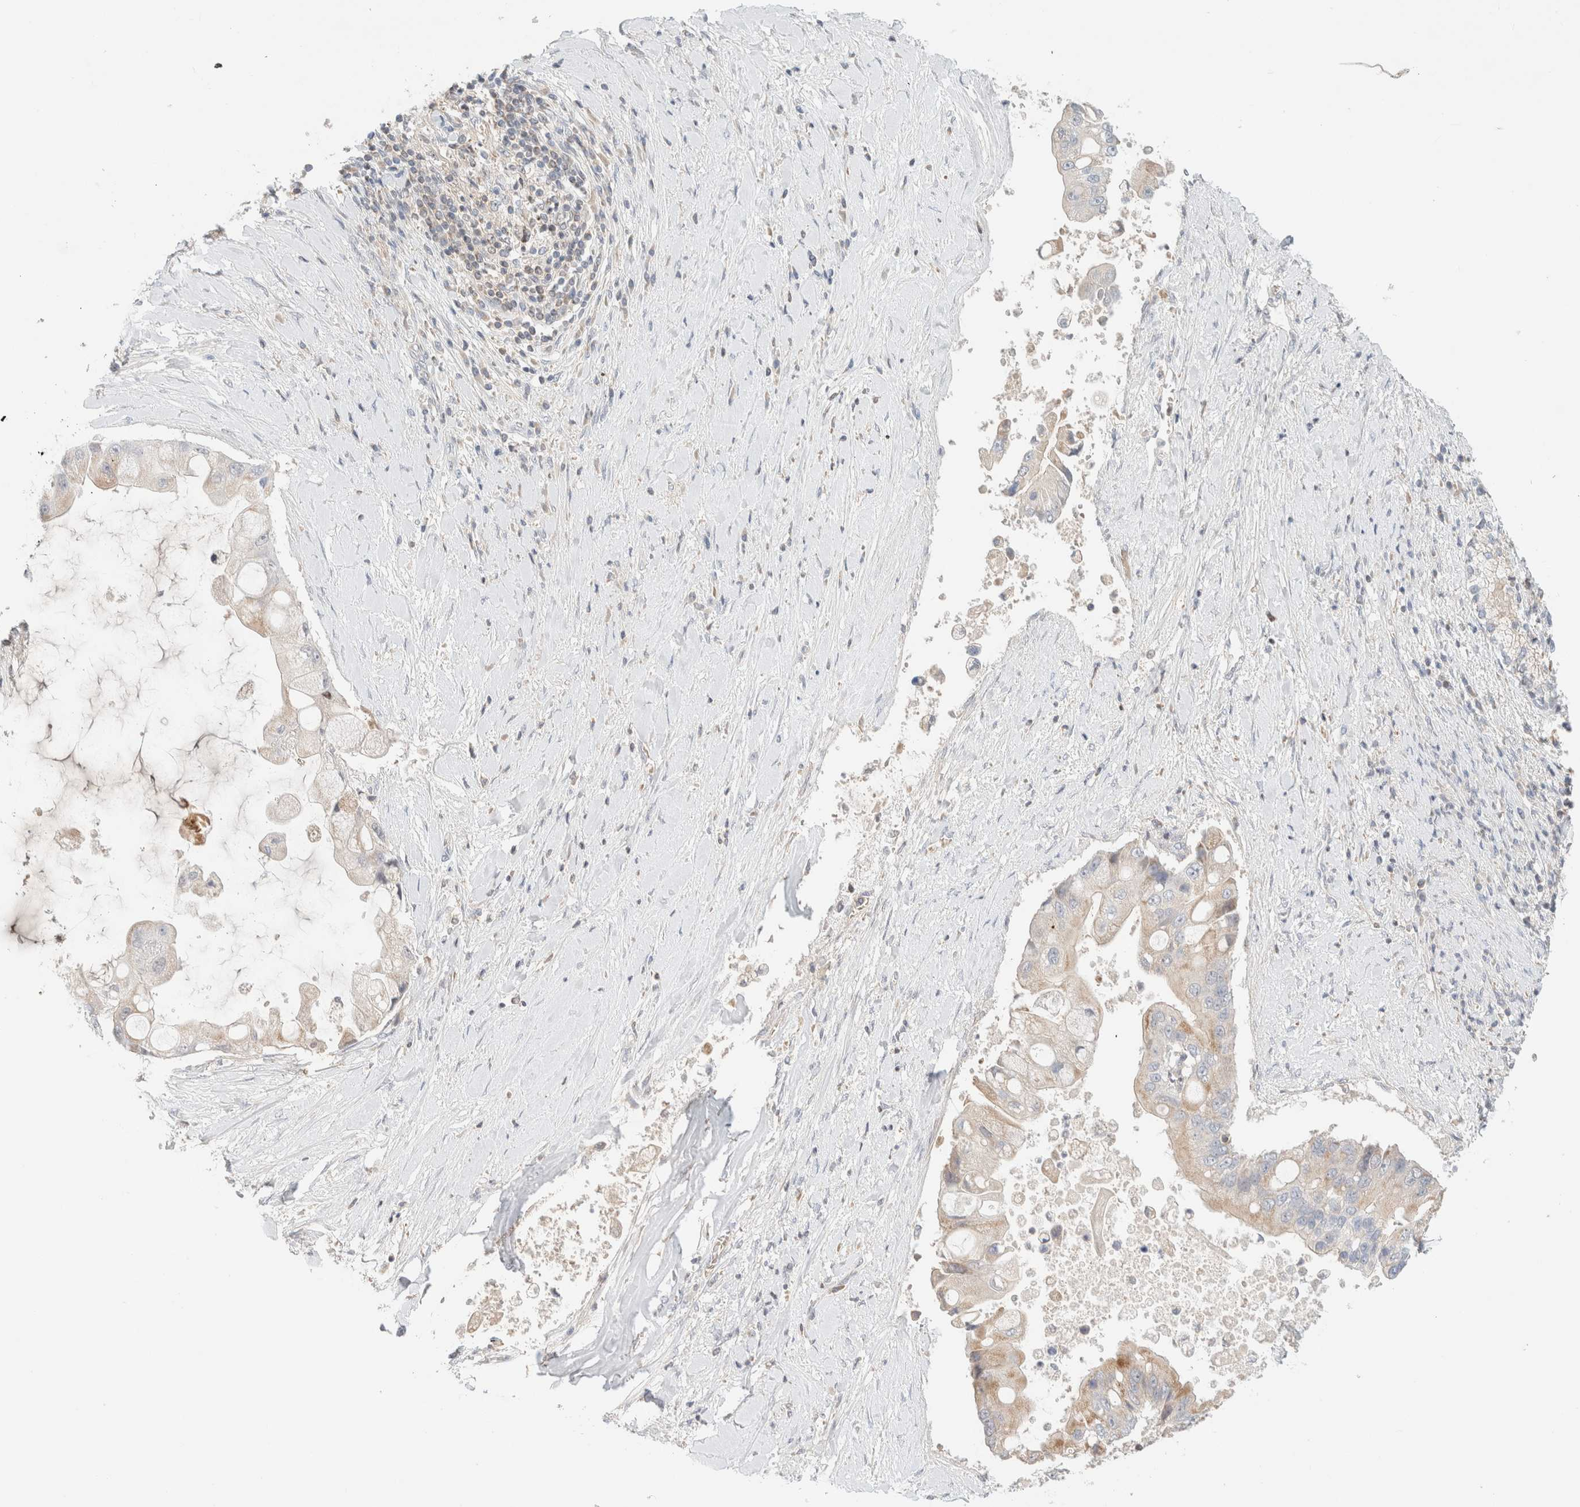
{"staining": {"intensity": "weak", "quantity": "<25%", "location": "cytoplasmic/membranous"}, "tissue": "liver cancer", "cell_type": "Tumor cells", "image_type": "cancer", "snomed": [{"axis": "morphology", "description": "Cholangiocarcinoma"}, {"axis": "topography", "description": "Liver"}], "caption": "Liver cancer (cholangiocarcinoma) was stained to show a protein in brown. There is no significant expression in tumor cells.", "gene": "MRM3", "patient": {"sex": "male", "age": 50}}